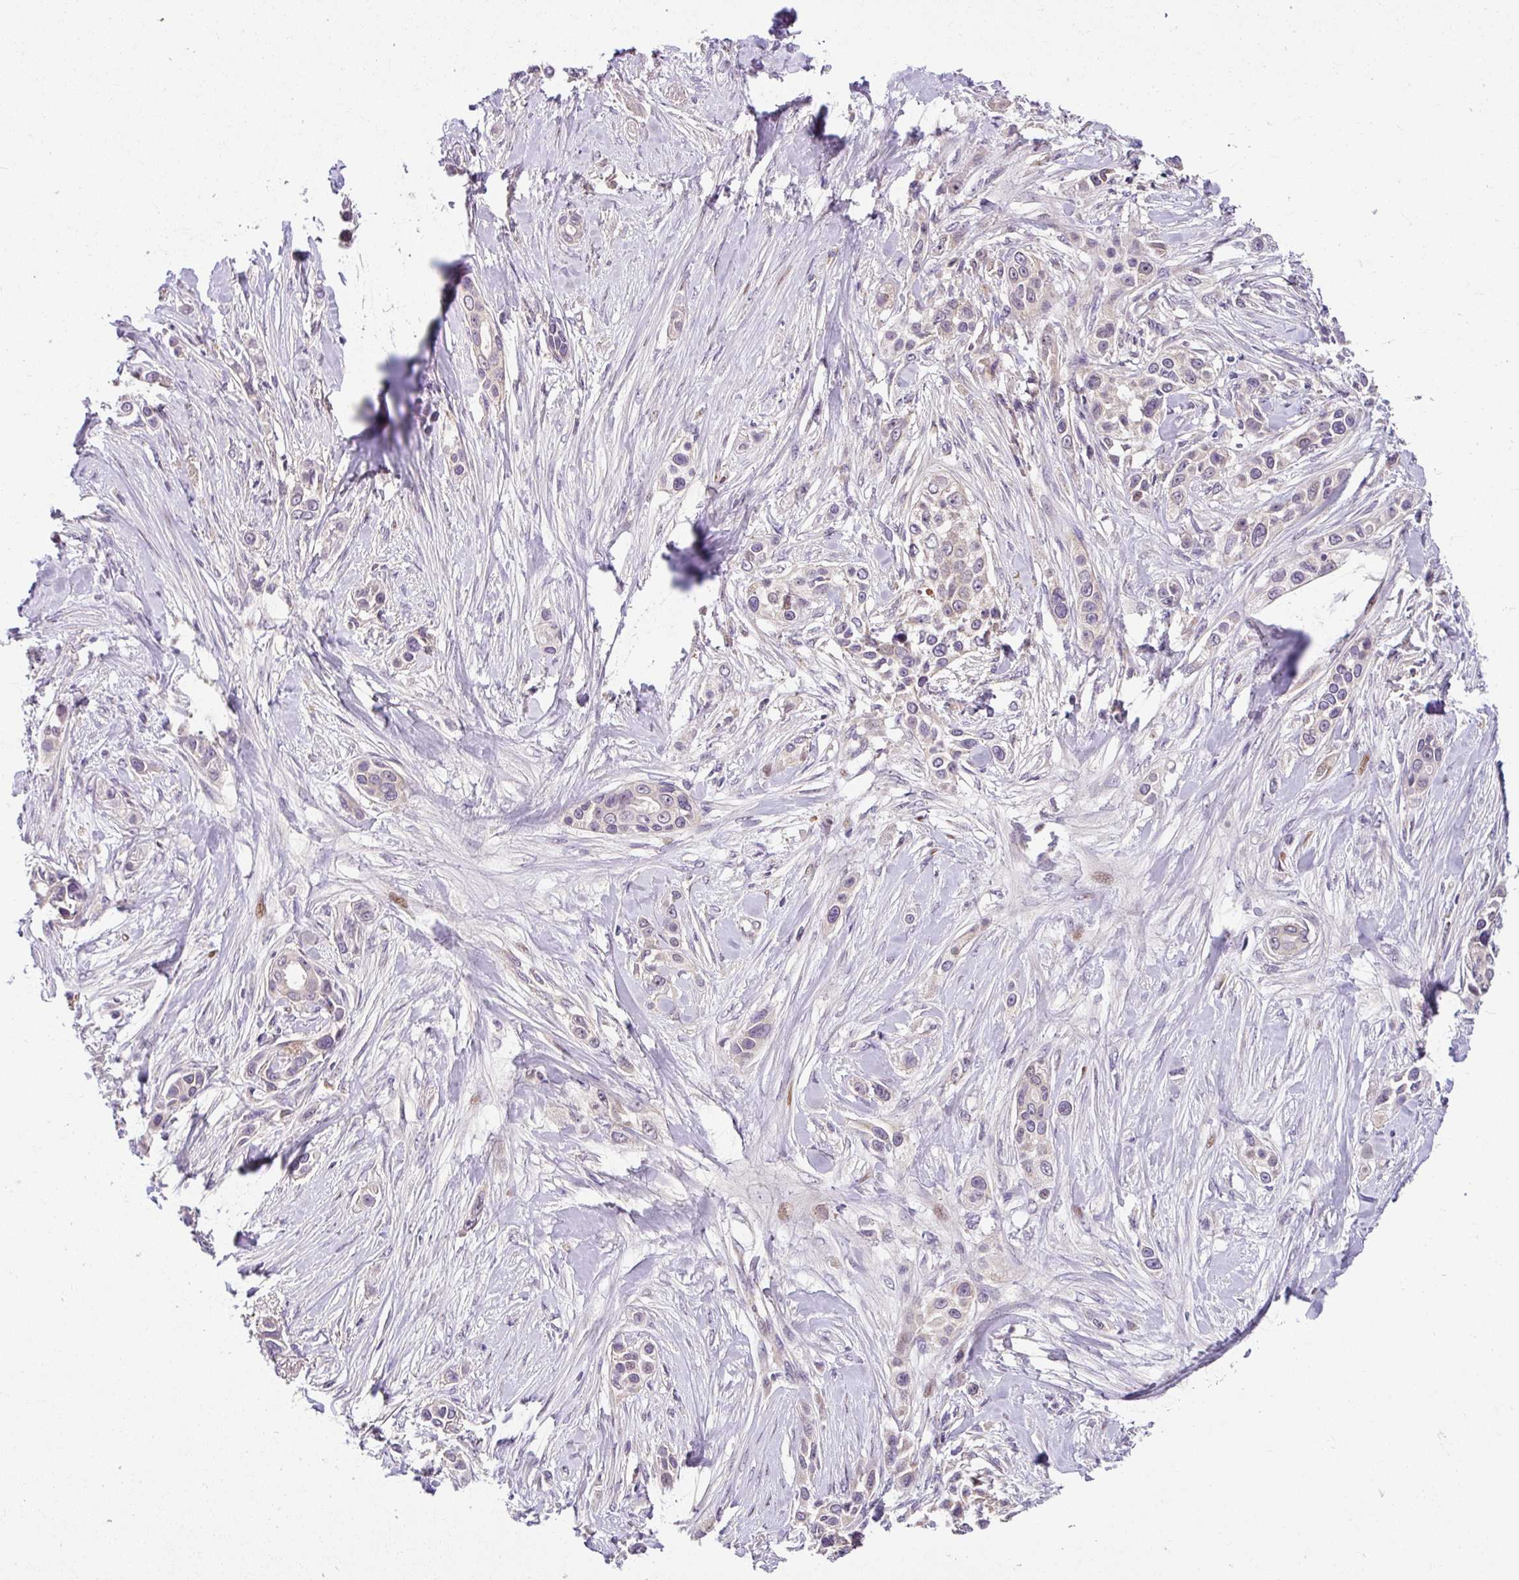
{"staining": {"intensity": "negative", "quantity": "none", "location": "none"}, "tissue": "skin cancer", "cell_type": "Tumor cells", "image_type": "cancer", "snomed": [{"axis": "morphology", "description": "Squamous cell carcinoma, NOS"}, {"axis": "topography", "description": "Skin"}], "caption": "This is an IHC photomicrograph of human squamous cell carcinoma (skin). There is no positivity in tumor cells.", "gene": "SARS2", "patient": {"sex": "female", "age": 69}}